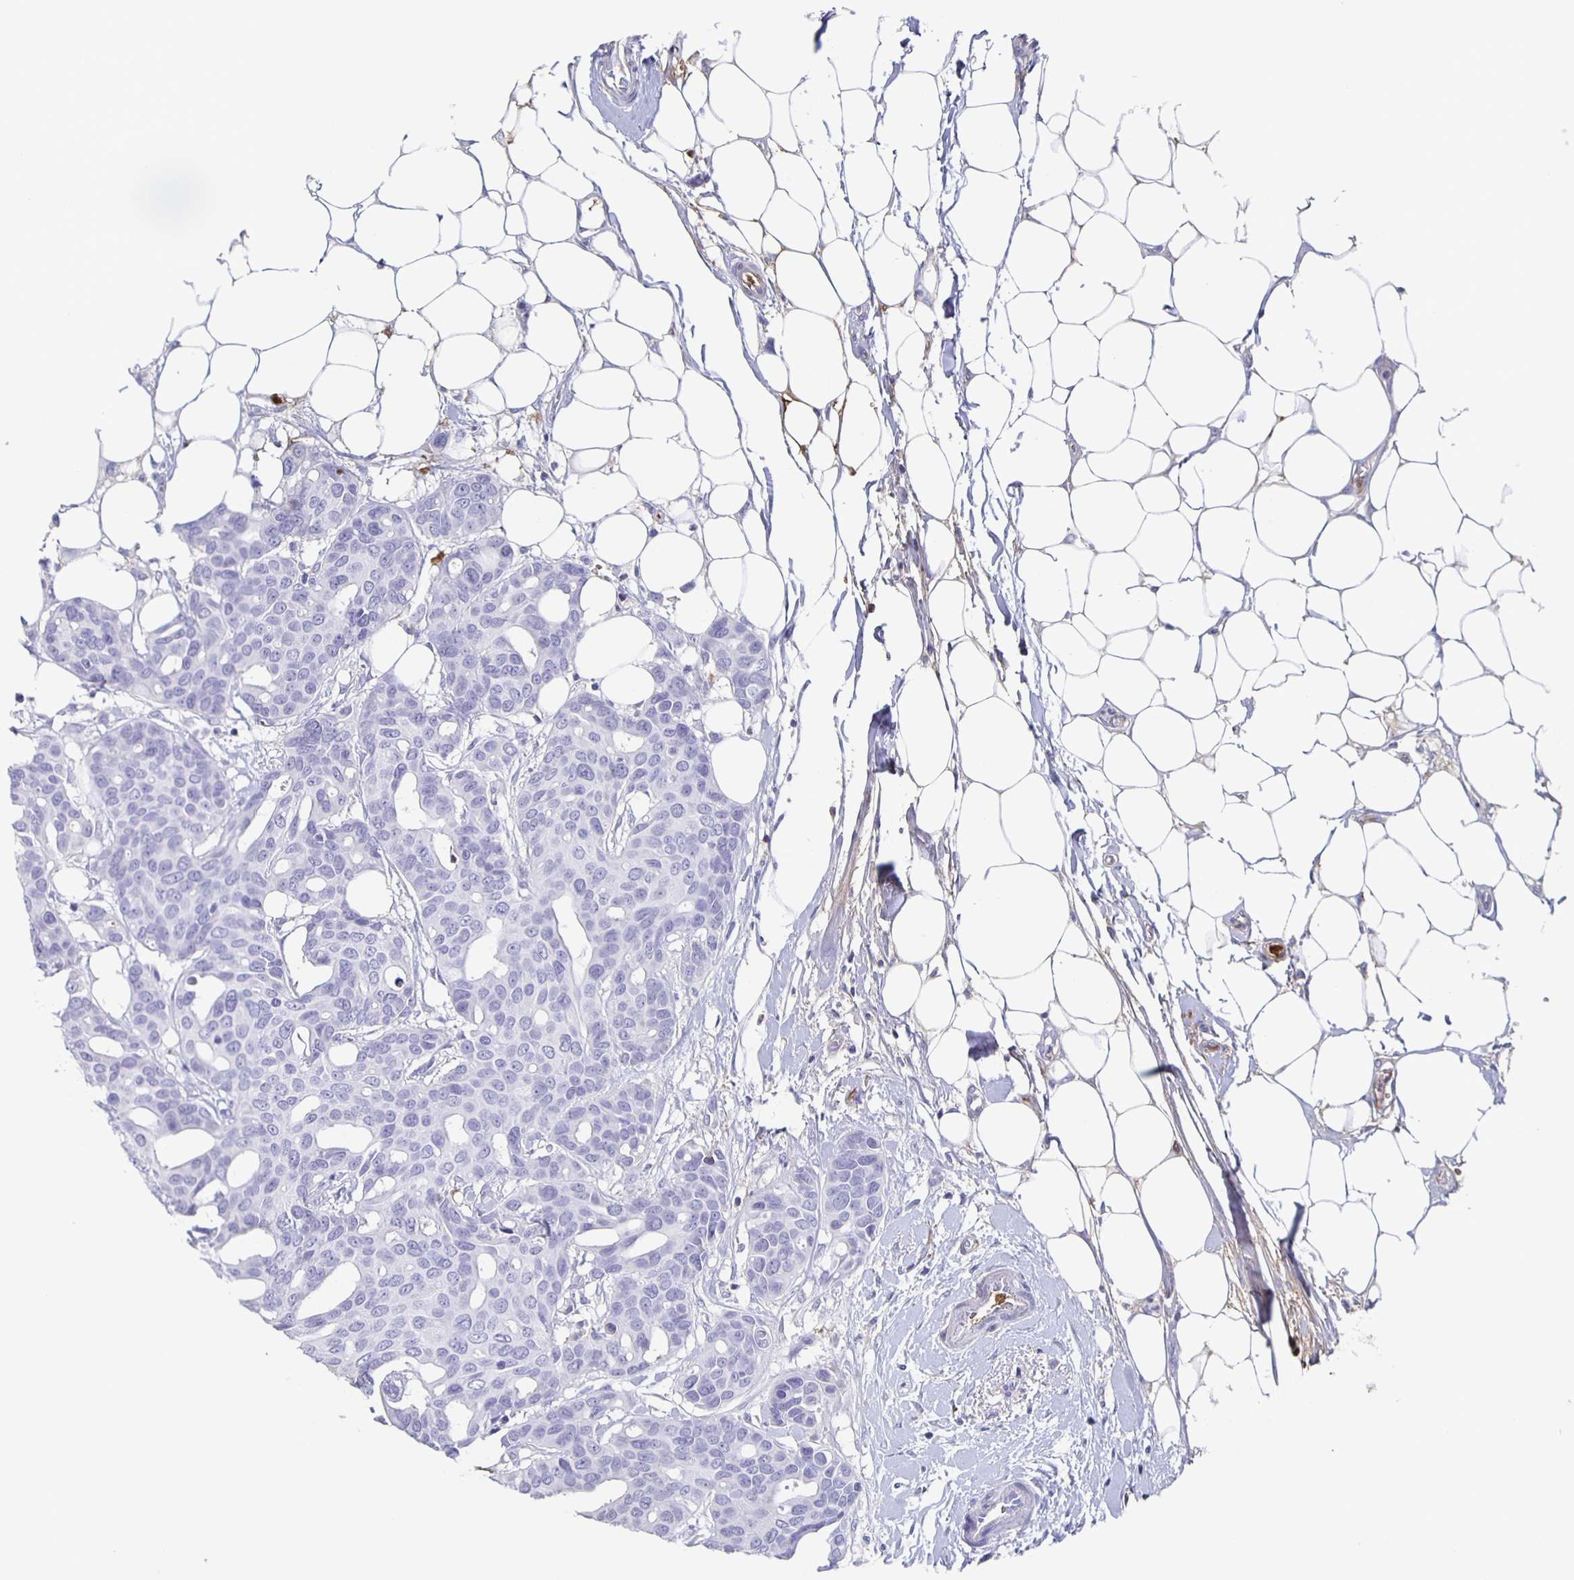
{"staining": {"intensity": "negative", "quantity": "none", "location": "none"}, "tissue": "breast cancer", "cell_type": "Tumor cells", "image_type": "cancer", "snomed": [{"axis": "morphology", "description": "Duct carcinoma"}, {"axis": "topography", "description": "Breast"}], "caption": "A high-resolution histopathology image shows immunohistochemistry (IHC) staining of breast cancer (intraductal carcinoma), which shows no significant expression in tumor cells. (DAB (3,3'-diaminobenzidine) immunohistochemistry visualized using brightfield microscopy, high magnification).", "gene": "FGA", "patient": {"sex": "female", "age": 54}}